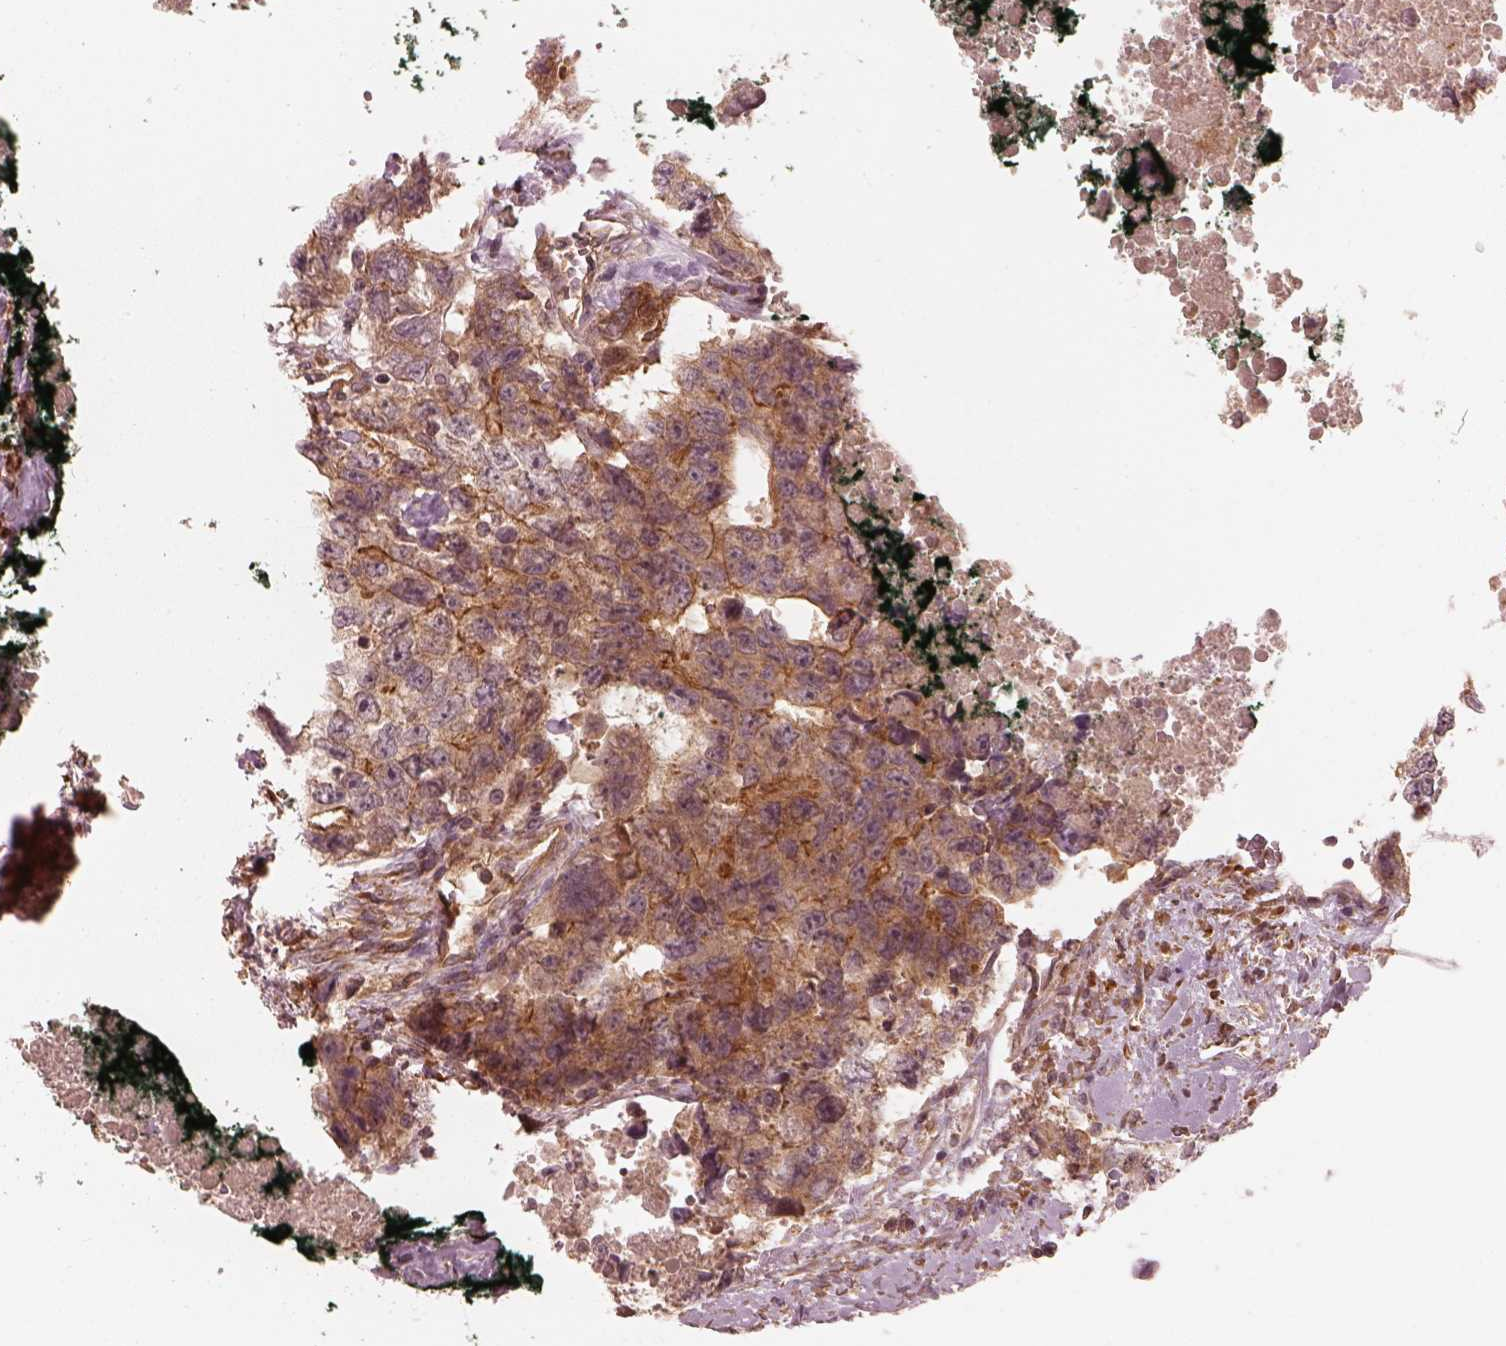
{"staining": {"intensity": "strong", "quantity": "25%-75%", "location": "cytoplasmic/membranous"}, "tissue": "testis cancer", "cell_type": "Tumor cells", "image_type": "cancer", "snomed": [{"axis": "morphology", "description": "Carcinoma, Embryonal, NOS"}, {"axis": "topography", "description": "Testis"}], "caption": "The histopathology image exhibits a brown stain indicating the presence of a protein in the cytoplasmic/membranous of tumor cells in testis embryonal carcinoma. The staining is performed using DAB (3,3'-diaminobenzidine) brown chromogen to label protein expression. The nuclei are counter-stained blue using hematoxylin.", "gene": "FAM107B", "patient": {"sex": "male", "age": 24}}